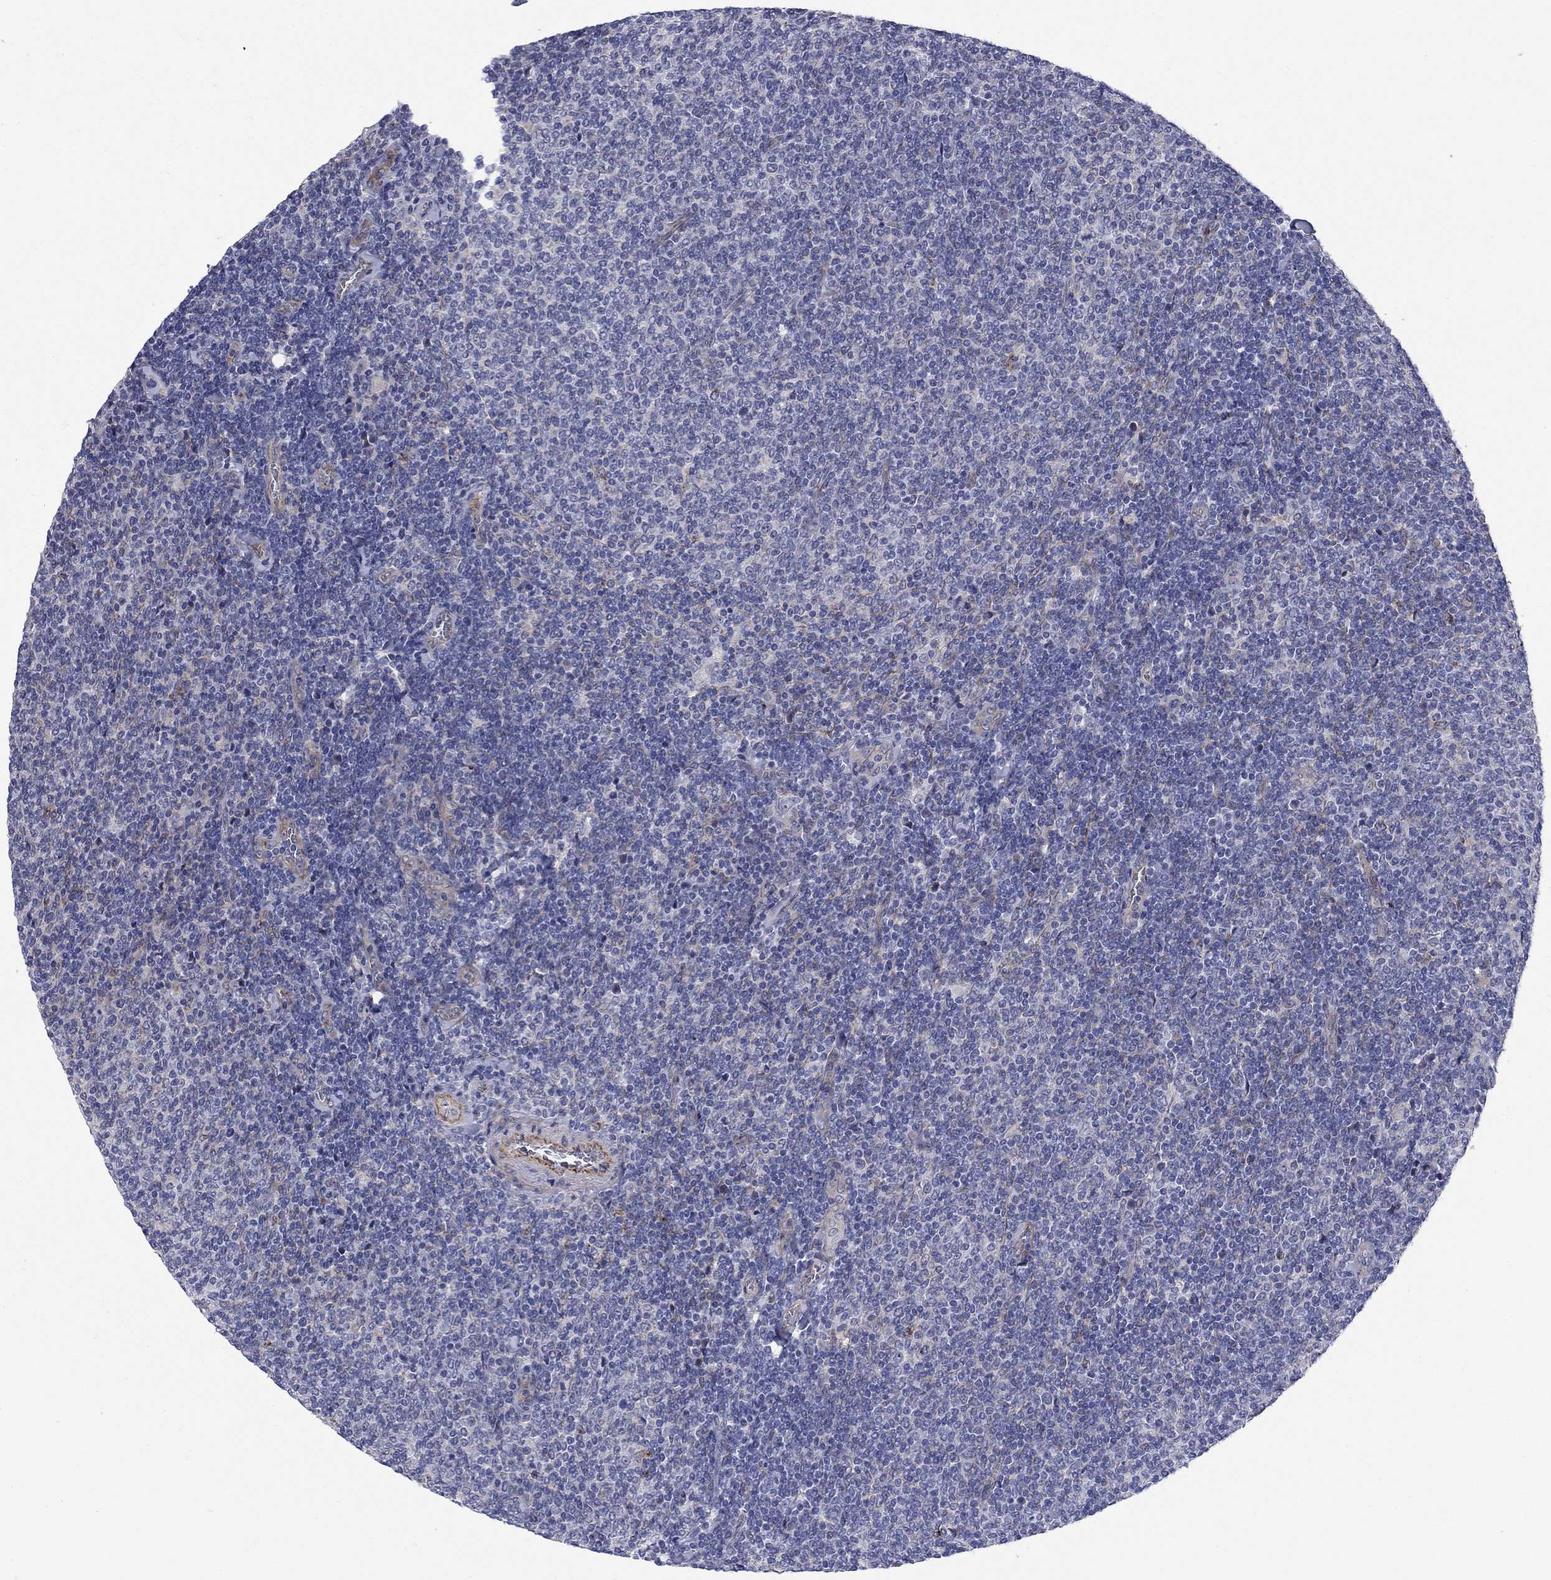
{"staining": {"intensity": "negative", "quantity": "none", "location": "none"}, "tissue": "lymphoma", "cell_type": "Tumor cells", "image_type": "cancer", "snomed": [{"axis": "morphology", "description": "Malignant lymphoma, non-Hodgkin's type, Low grade"}, {"axis": "topography", "description": "Lymph node"}], "caption": "Human lymphoma stained for a protein using IHC displays no positivity in tumor cells.", "gene": "SLC1A1", "patient": {"sex": "male", "age": 52}}